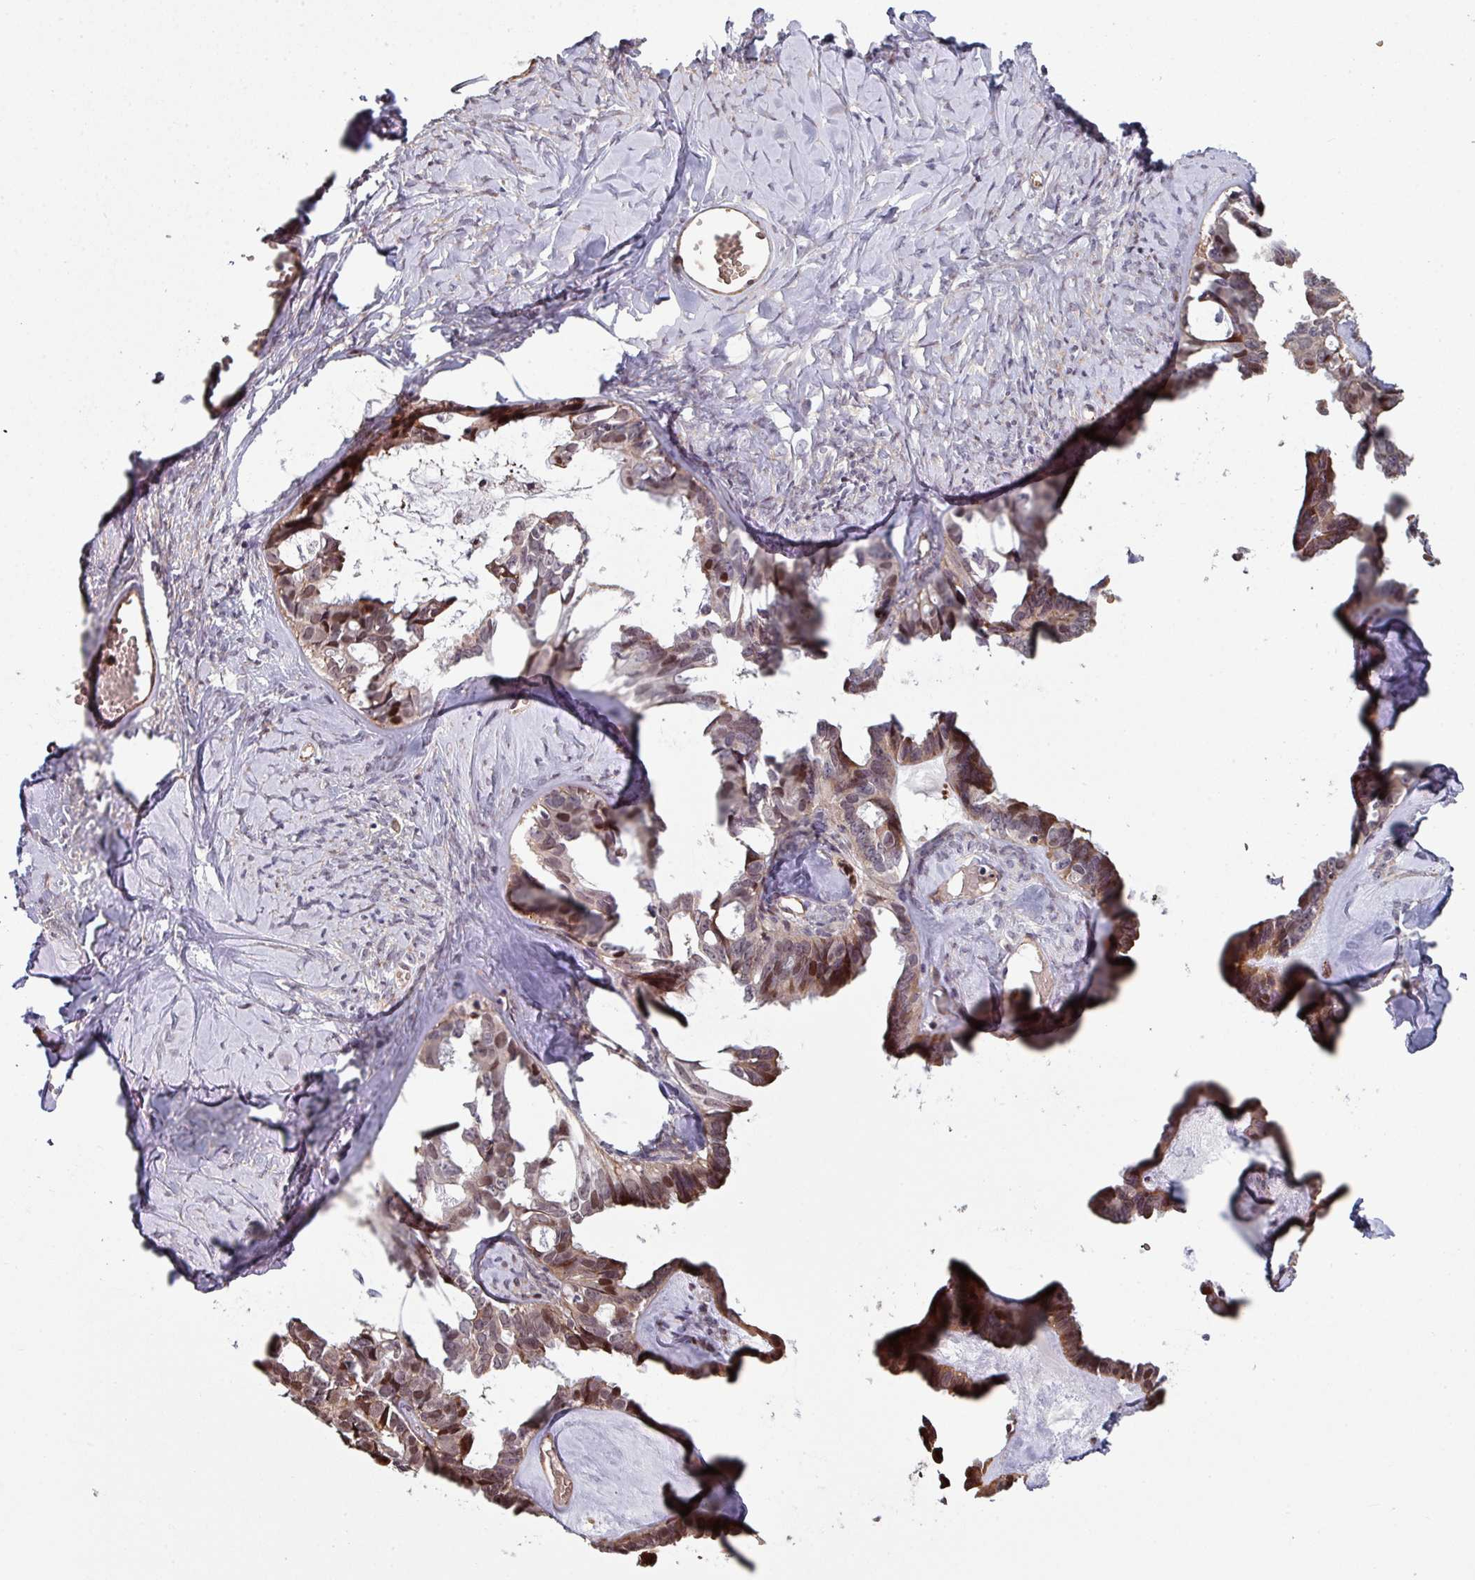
{"staining": {"intensity": "strong", "quantity": "25%-75%", "location": "cytoplasmic/membranous,nuclear"}, "tissue": "ovarian cancer", "cell_type": "Tumor cells", "image_type": "cancer", "snomed": [{"axis": "morphology", "description": "Cystadenocarcinoma, serous, NOS"}, {"axis": "topography", "description": "Ovary"}], "caption": "Ovarian cancer tissue exhibits strong cytoplasmic/membranous and nuclear positivity in about 25%-75% of tumor cells", "gene": "ANO9", "patient": {"sex": "female", "age": 69}}